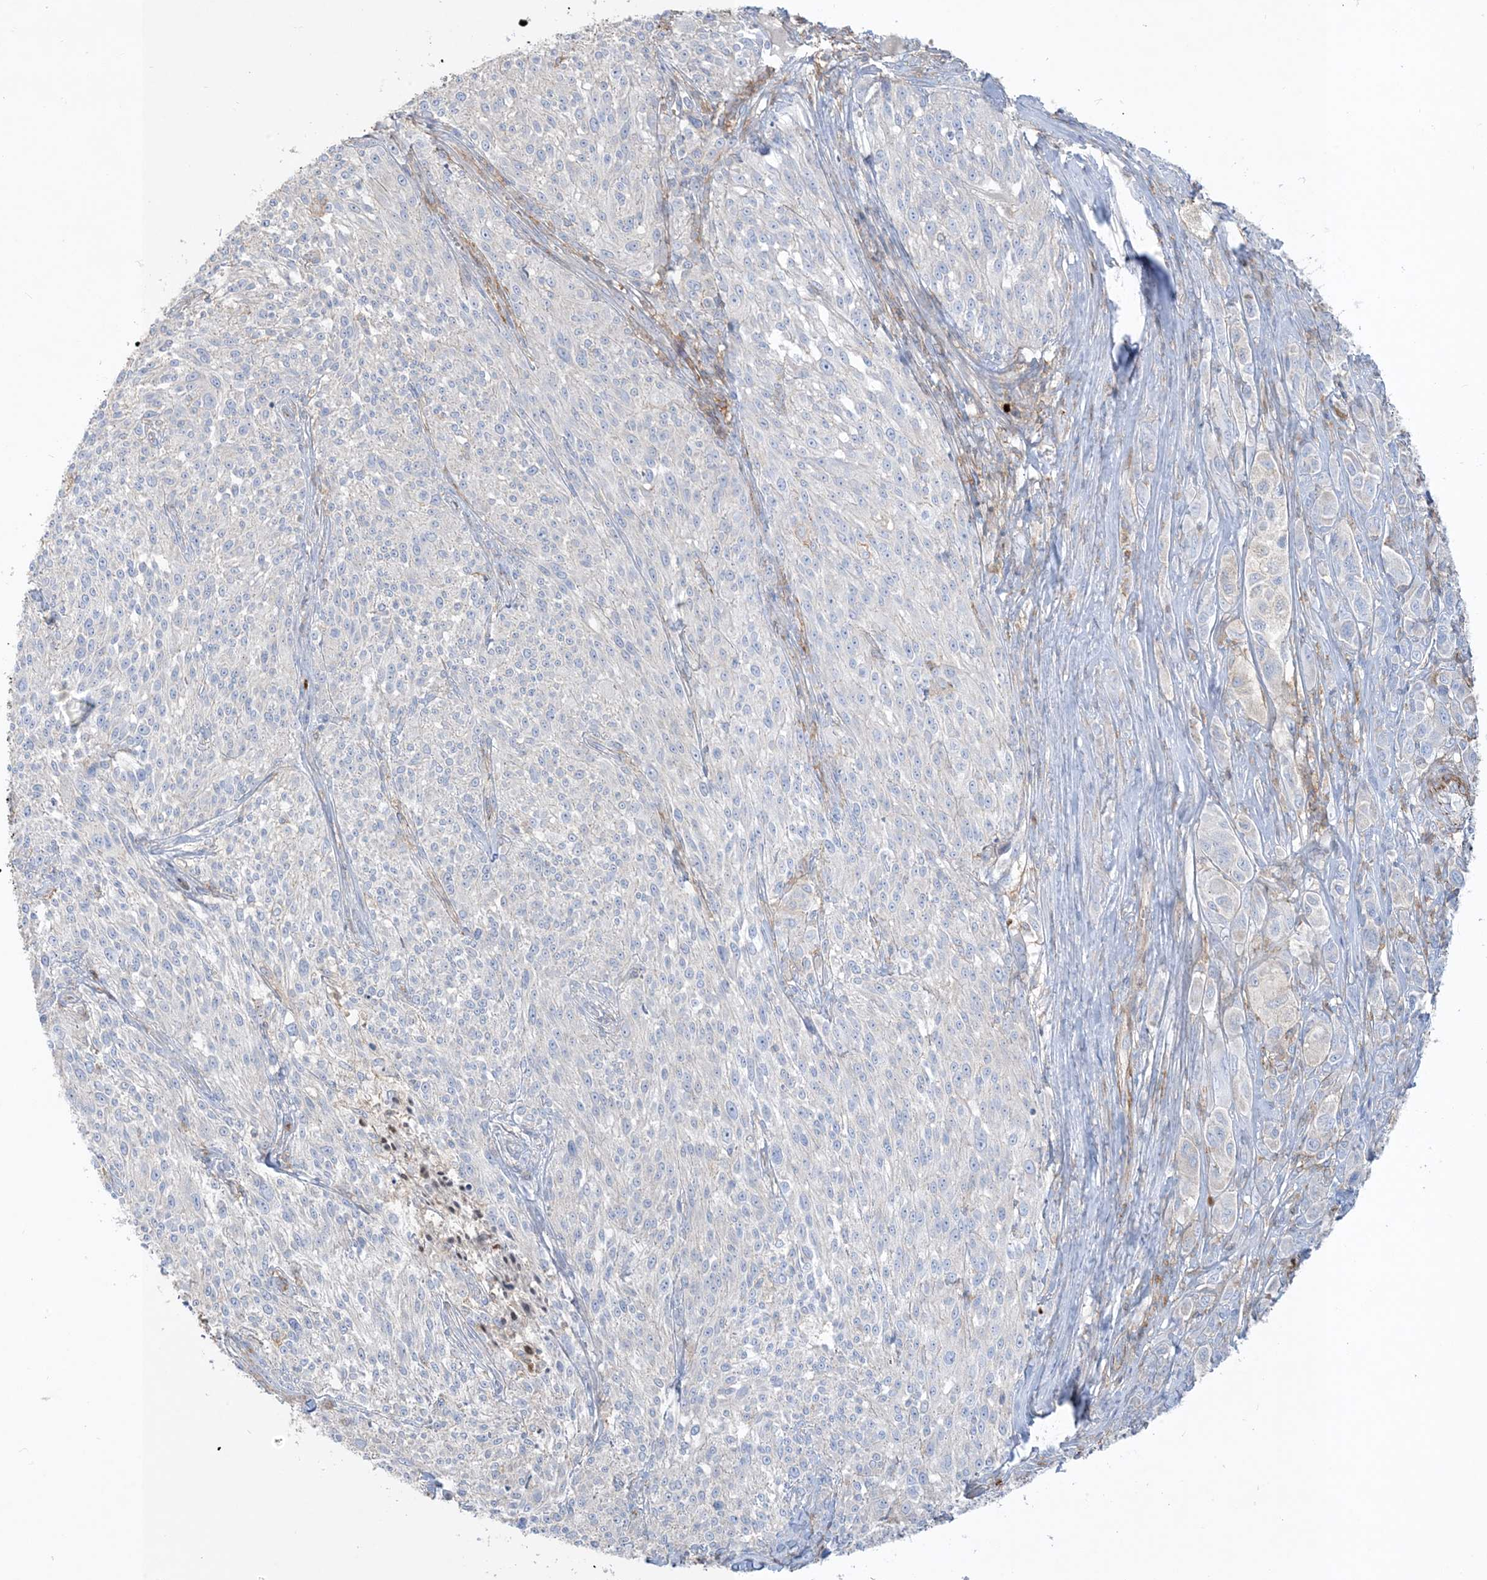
{"staining": {"intensity": "negative", "quantity": "none", "location": "none"}, "tissue": "melanoma", "cell_type": "Tumor cells", "image_type": "cancer", "snomed": [{"axis": "morphology", "description": "Malignant melanoma, NOS"}, {"axis": "topography", "description": "Skin of trunk"}], "caption": "IHC of human malignant melanoma demonstrates no expression in tumor cells.", "gene": "GTF3C2", "patient": {"sex": "male", "age": 71}}